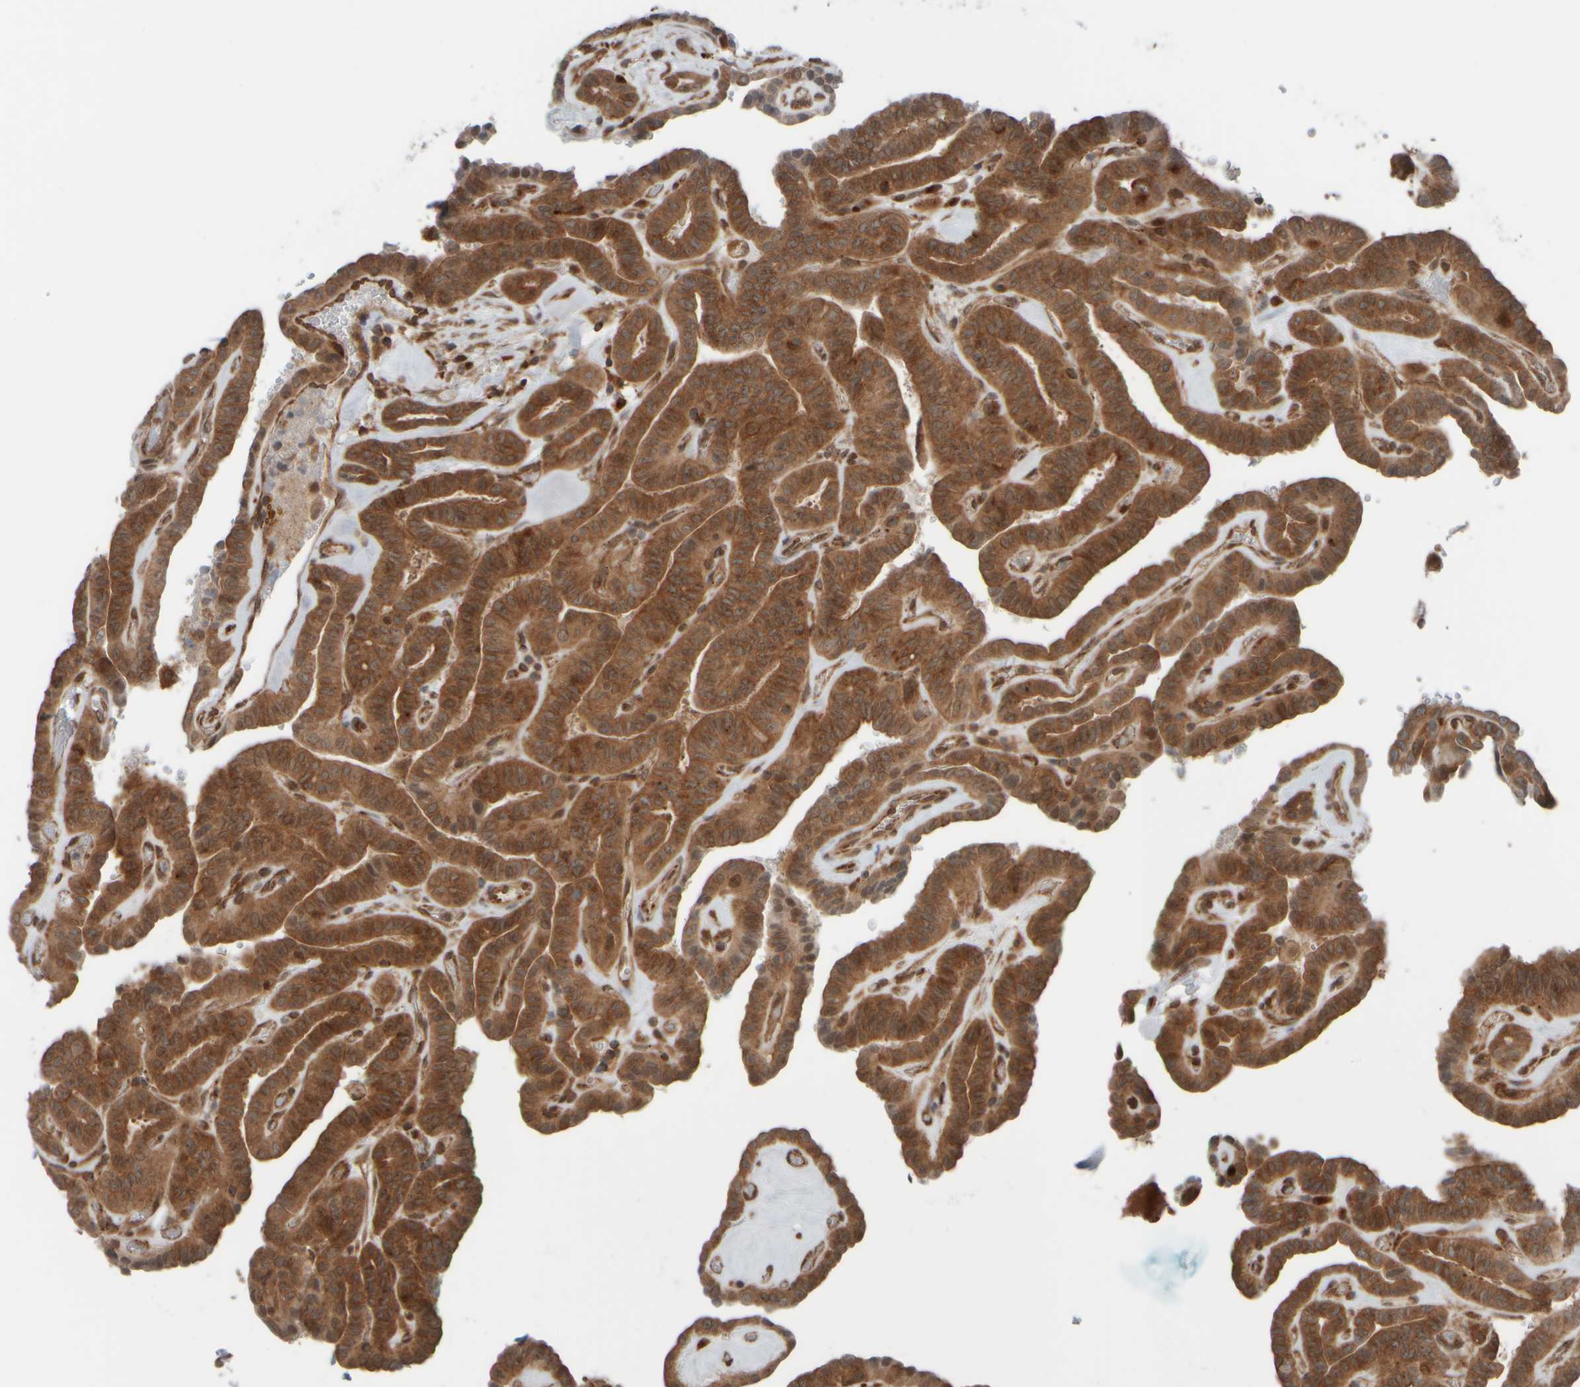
{"staining": {"intensity": "moderate", "quantity": ">75%", "location": "cytoplasmic/membranous"}, "tissue": "thyroid cancer", "cell_type": "Tumor cells", "image_type": "cancer", "snomed": [{"axis": "morphology", "description": "Papillary adenocarcinoma, NOS"}, {"axis": "topography", "description": "Thyroid gland"}], "caption": "Protein analysis of thyroid cancer (papillary adenocarcinoma) tissue reveals moderate cytoplasmic/membranous staining in approximately >75% of tumor cells.", "gene": "GIGYF1", "patient": {"sex": "male", "age": 77}}